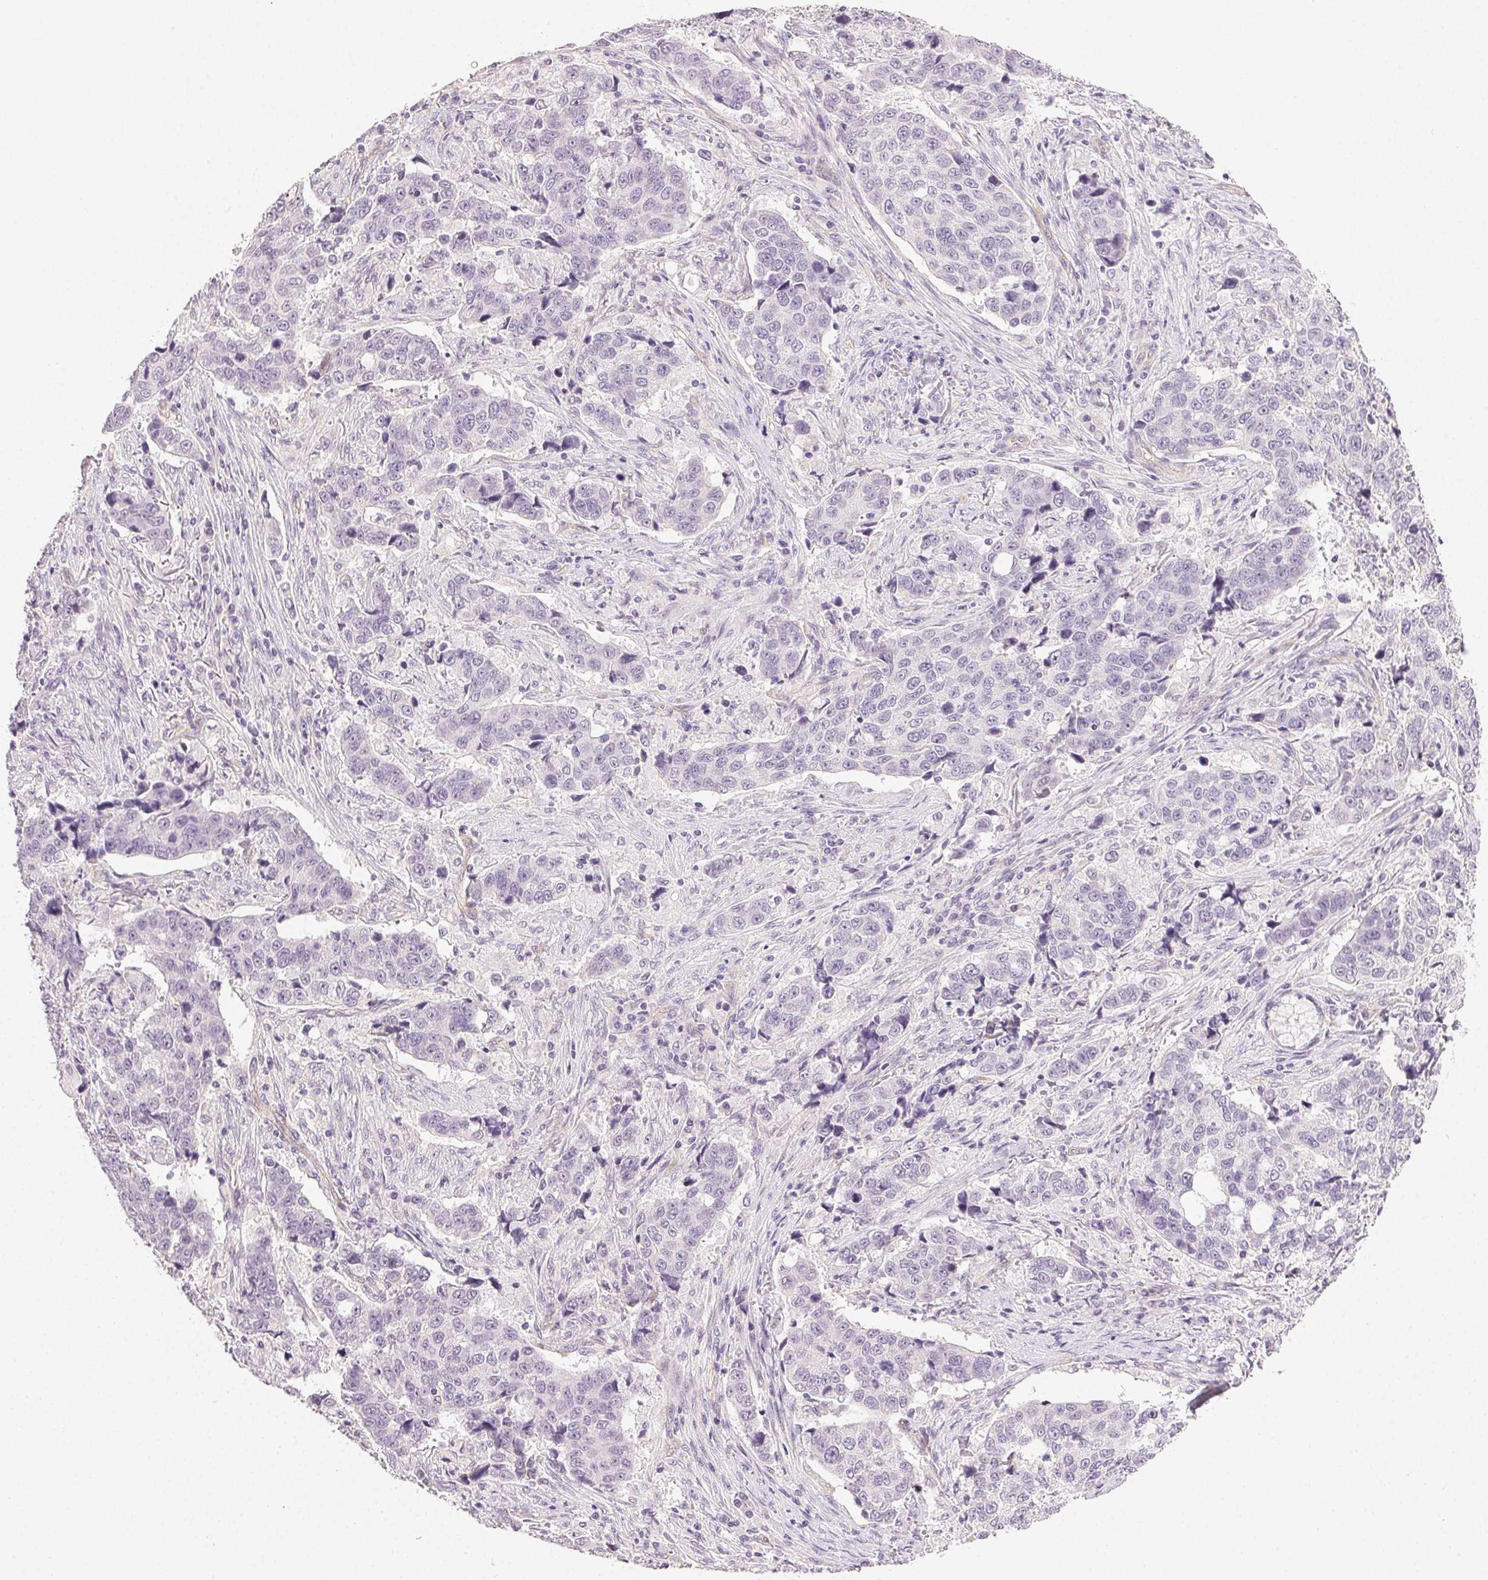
{"staining": {"intensity": "negative", "quantity": "none", "location": "none"}, "tissue": "lung cancer", "cell_type": "Tumor cells", "image_type": "cancer", "snomed": [{"axis": "morphology", "description": "Squamous cell carcinoma, NOS"}, {"axis": "topography", "description": "Lymph node"}, {"axis": "topography", "description": "Lung"}], "caption": "Immunohistochemistry (IHC) photomicrograph of neoplastic tissue: human lung cancer stained with DAB shows no significant protein positivity in tumor cells.", "gene": "PLCB1", "patient": {"sex": "male", "age": 61}}